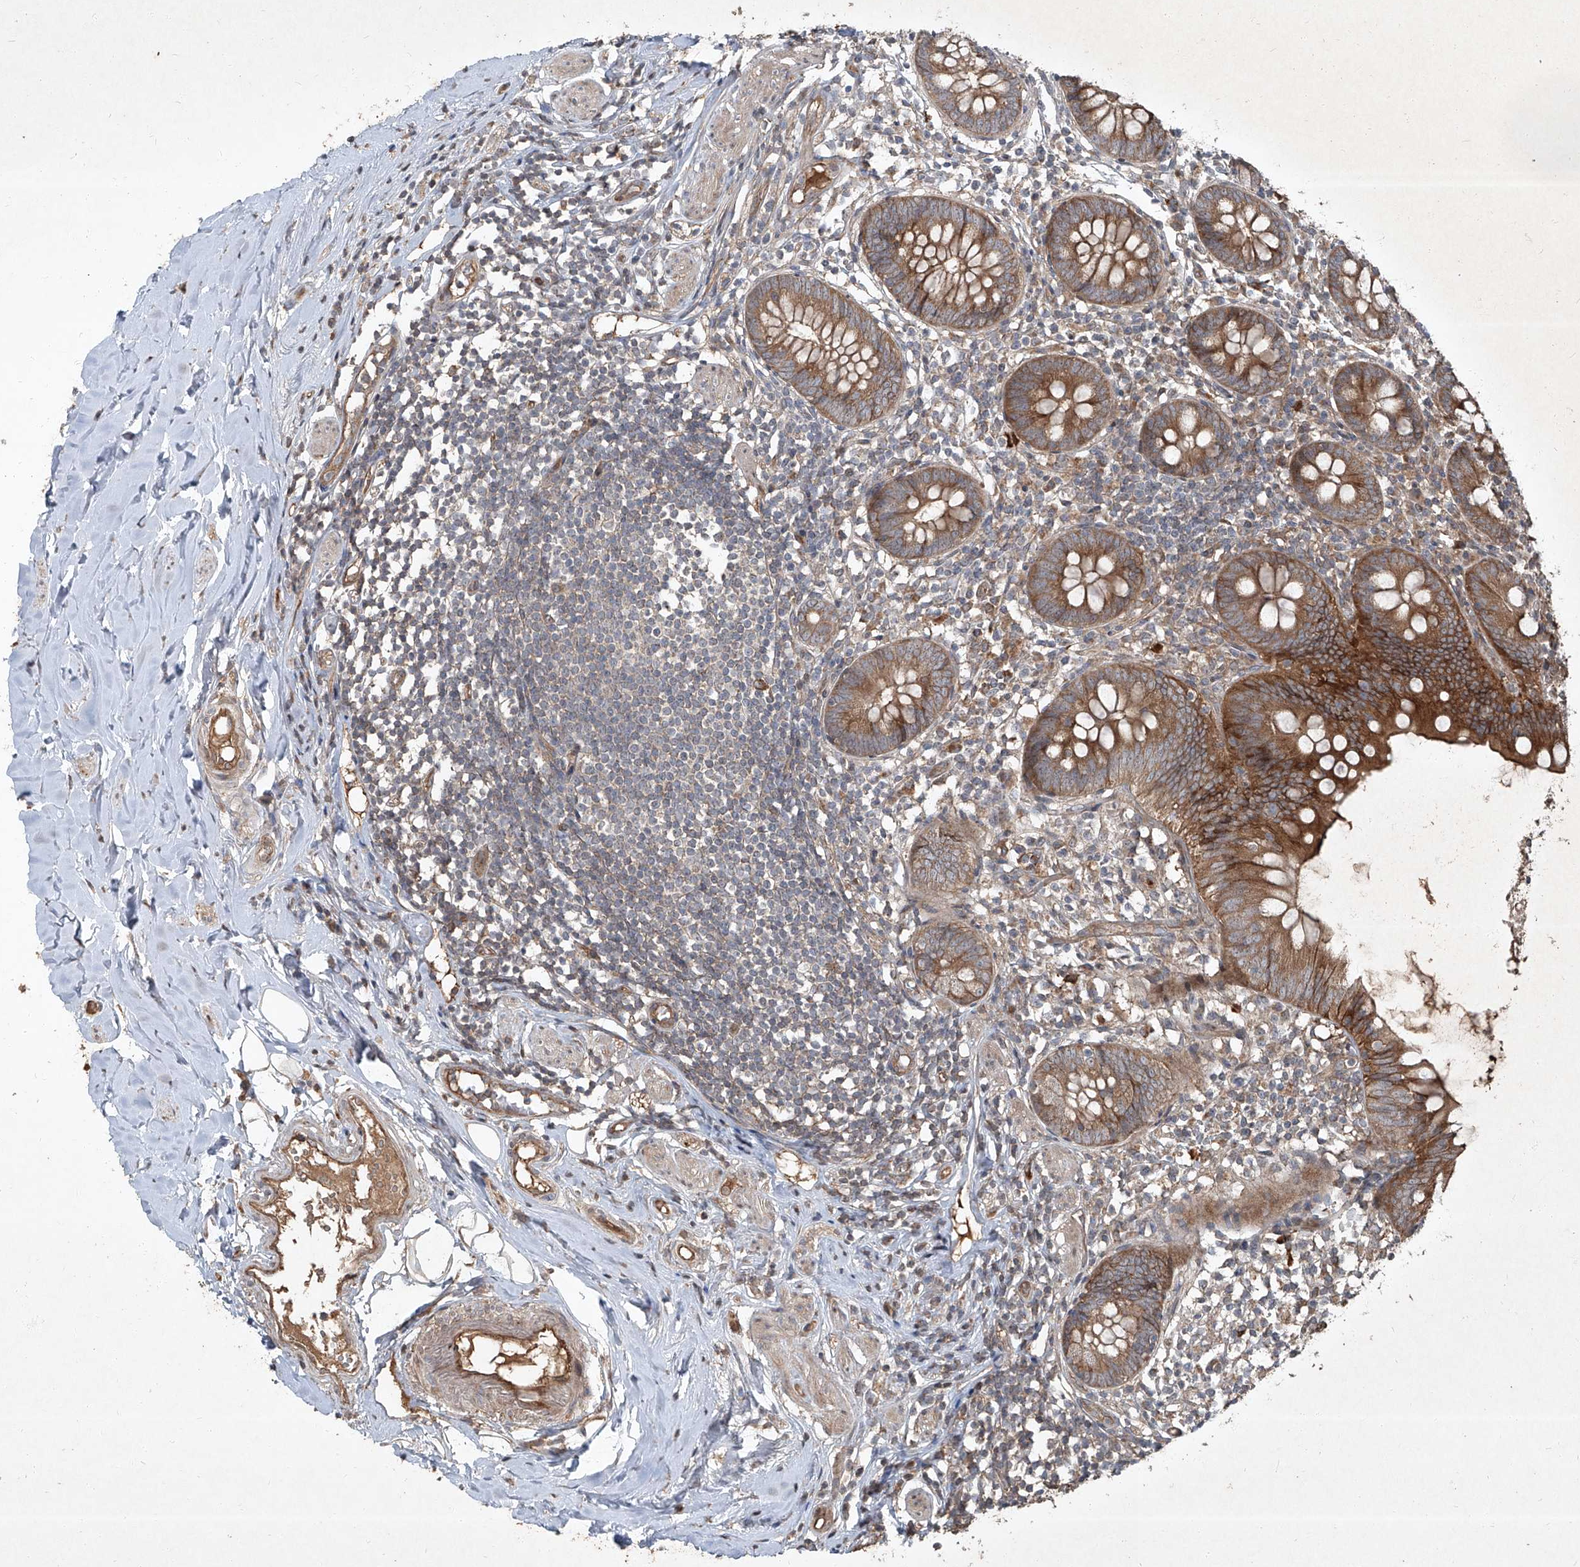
{"staining": {"intensity": "moderate", "quantity": ">75%", "location": "cytoplasmic/membranous"}, "tissue": "appendix", "cell_type": "Glandular cells", "image_type": "normal", "snomed": [{"axis": "morphology", "description": "Normal tissue, NOS"}, {"axis": "topography", "description": "Appendix"}], "caption": "Glandular cells demonstrate medium levels of moderate cytoplasmic/membranous expression in about >75% of cells in normal appendix. (DAB (3,3'-diaminobenzidine) IHC, brown staining for protein, blue staining for nuclei).", "gene": "CCN1", "patient": {"sex": "female", "age": 62}}